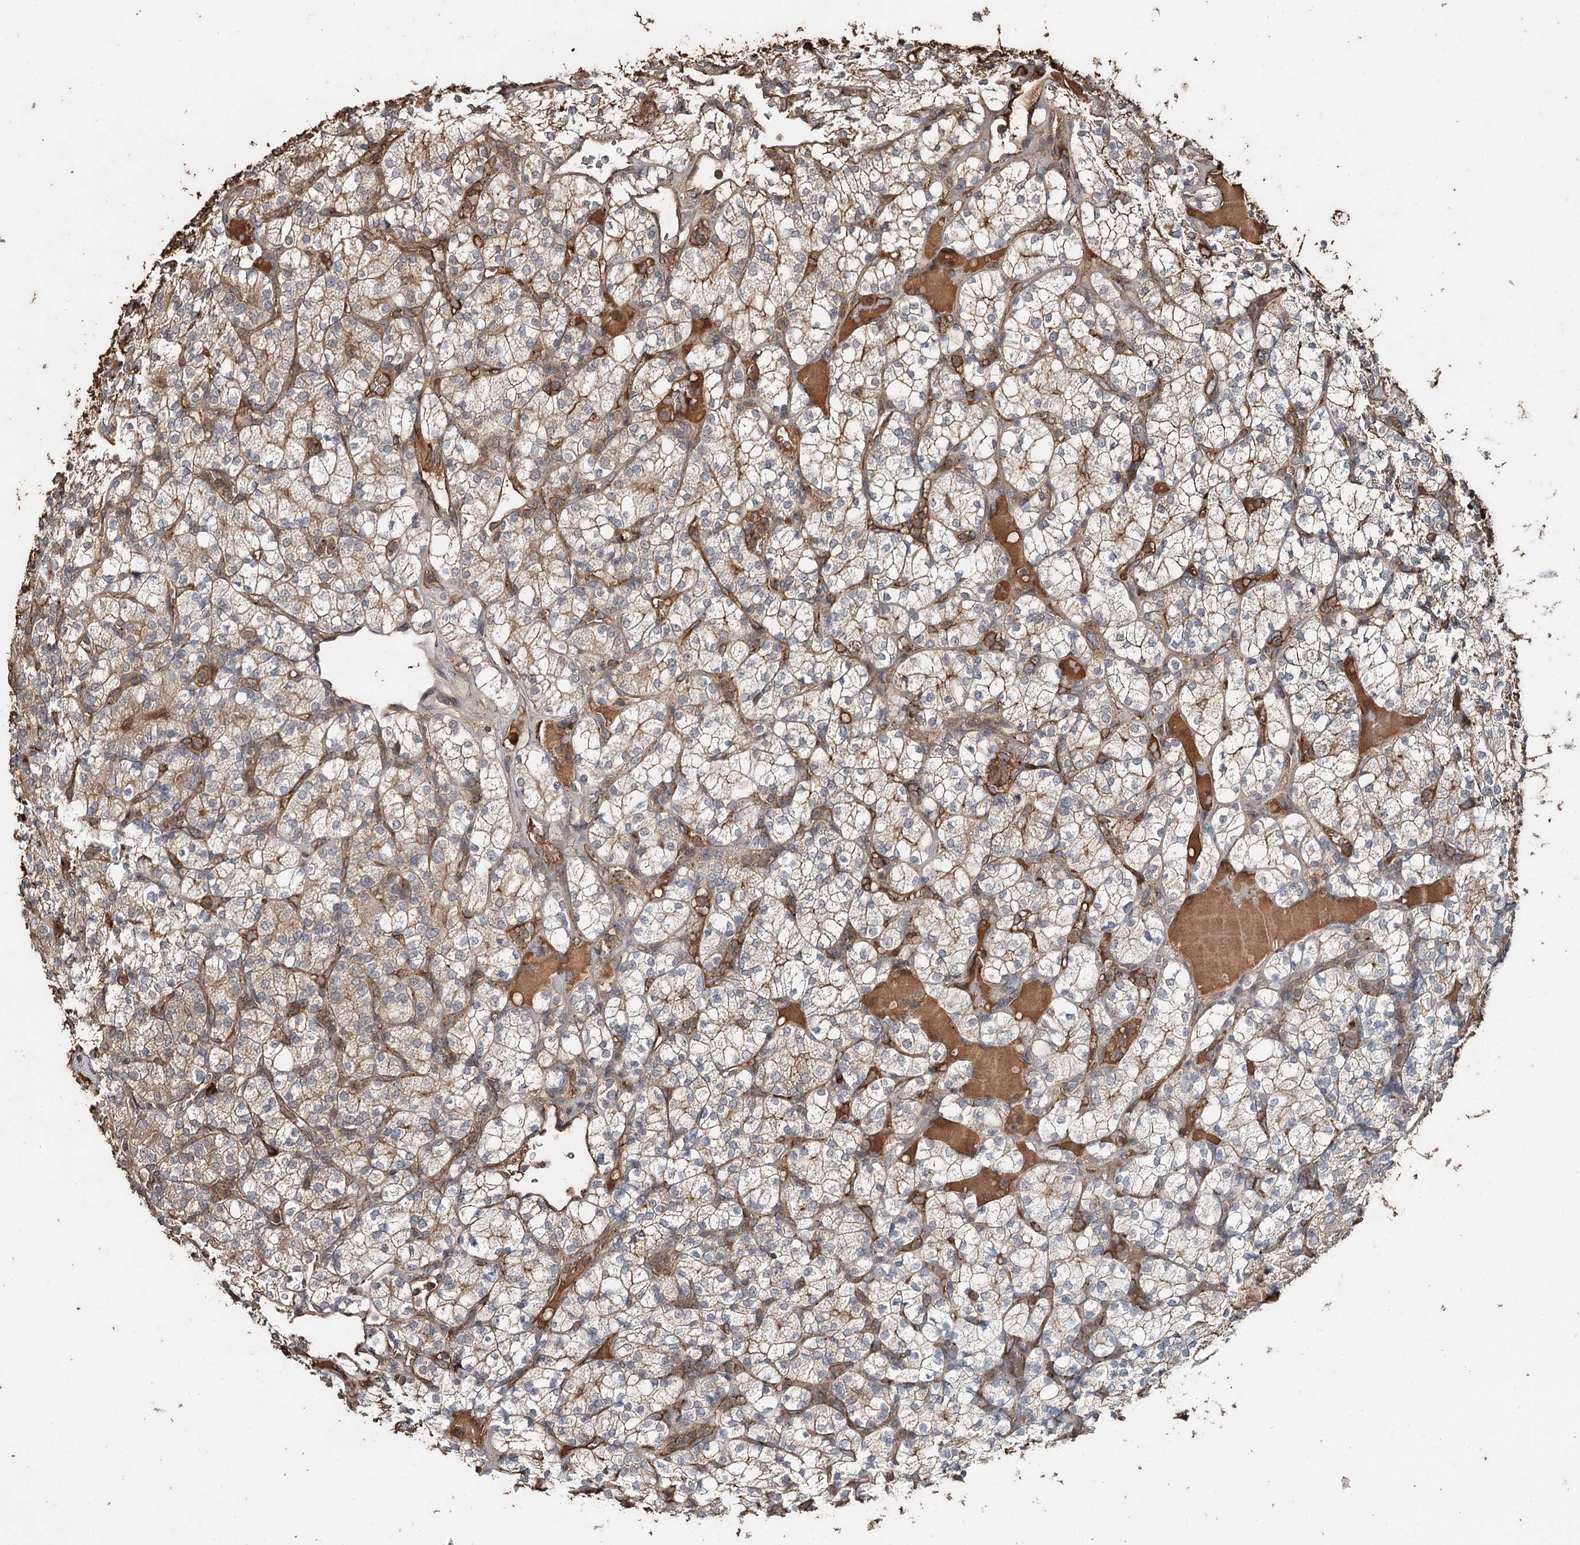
{"staining": {"intensity": "weak", "quantity": ">75%", "location": "cytoplasmic/membranous"}, "tissue": "renal cancer", "cell_type": "Tumor cells", "image_type": "cancer", "snomed": [{"axis": "morphology", "description": "Adenocarcinoma, NOS"}, {"axis": "topography", "description": "Kidney"}], "caption": "This is a micrograph of immunohistochemistry (IHC) staining of renal cancer (adenocarcinoma), which shows weak positivity in the cytoplasmic/membranous of tumor cells.", "gene": "SYVN1", "patient": {"sex": "male", "age": 77}}